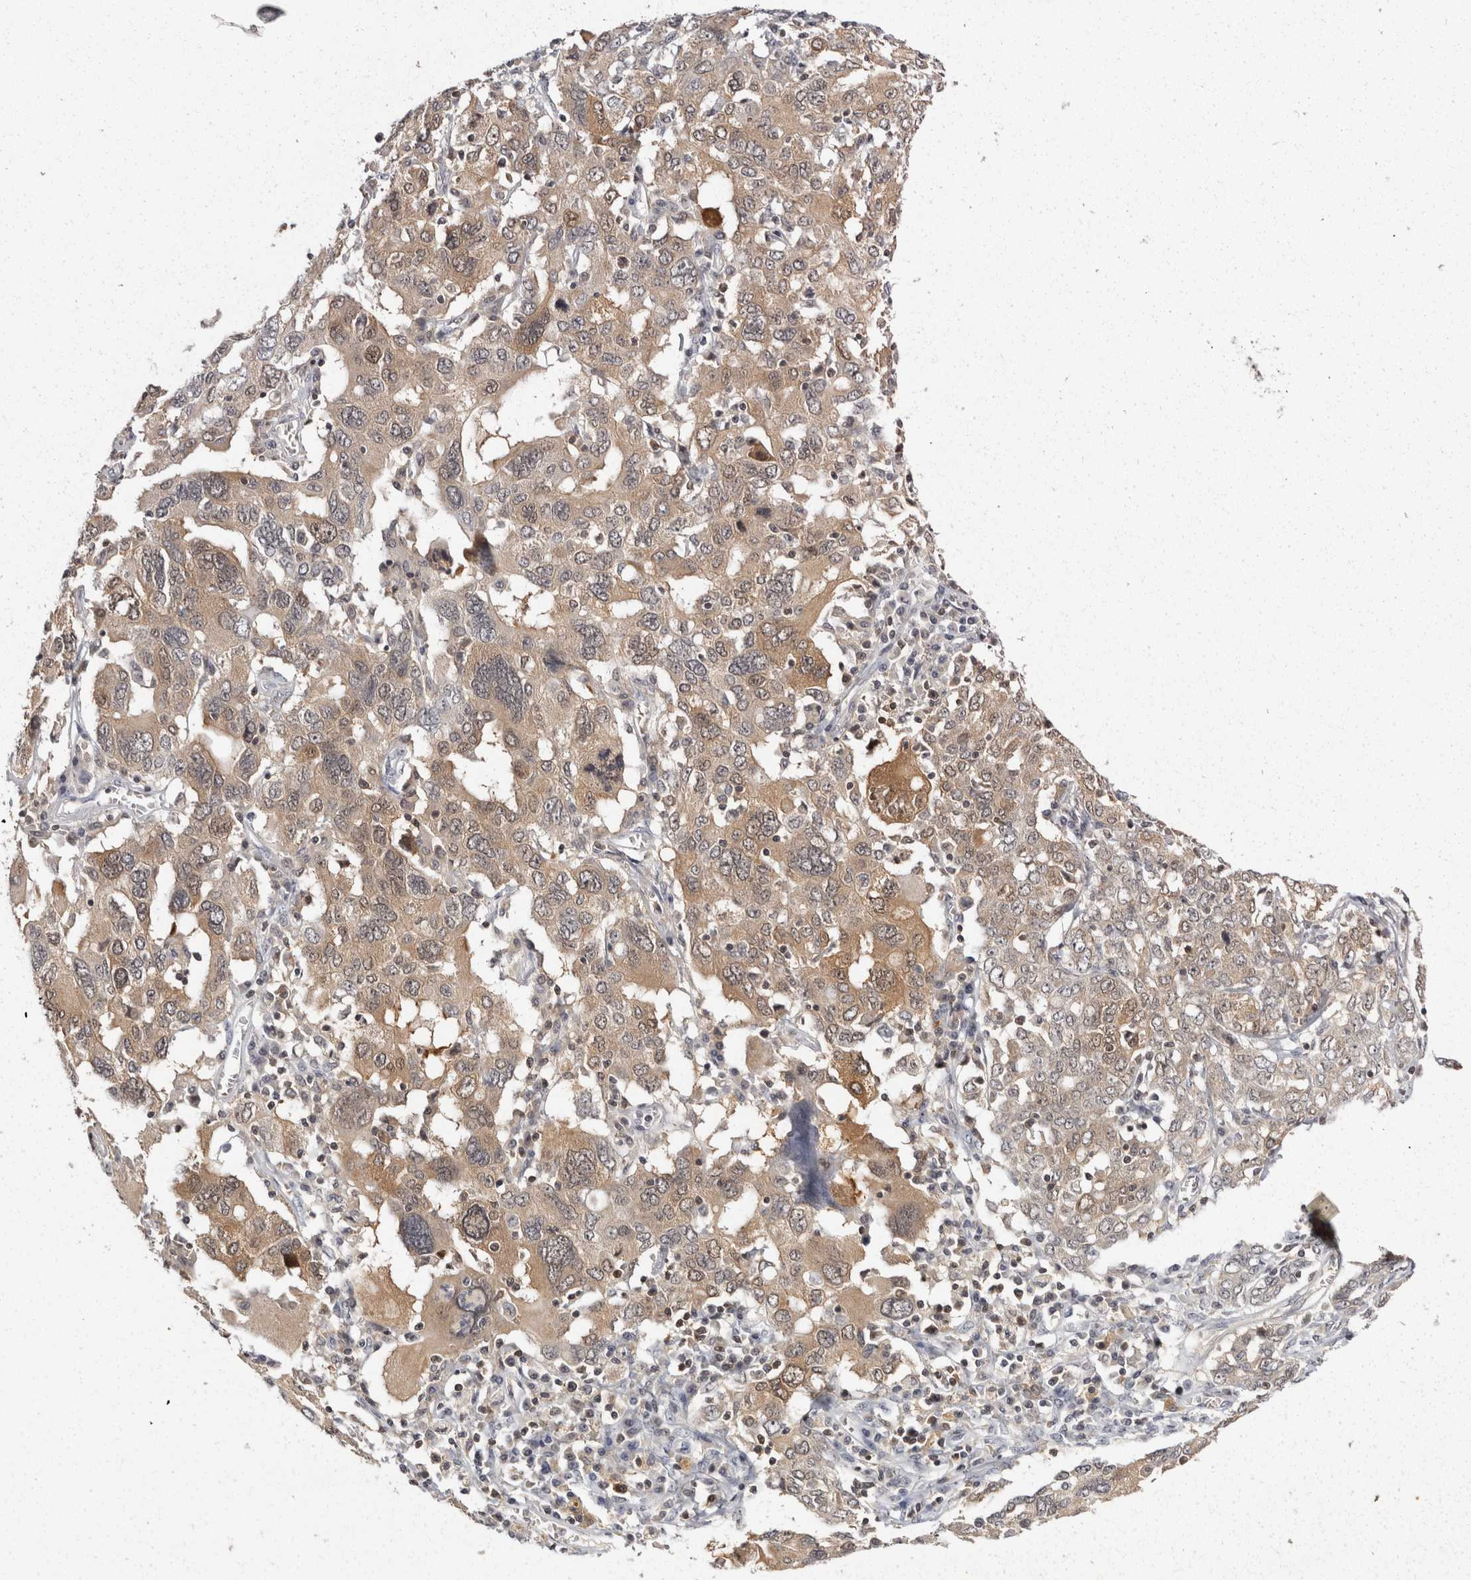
{"staining": {"intensity": "weak", "quantity": ">75%", "location": "cytoplasmic/membranous"}, "tissue": "ovarian cancer", "cell_type": "Tumor cells", "image_type": "cancer", "snomed": [{"axis": "morphology", "description": "Carcinoma, endometroid"}, {"axis": "topography", "description": "Ovary"}], "caption": "Ovarian endometroid carcinoma stained with DAB (3,3'-diaminobenzidine) immunohistochemistry displays low levels of weak cytoplasmic/membranous positivity in approximately >75% of tumor cells. The staining was performed using DAB (3,3'-diaminobenzidine) to visualize the protein expression in brown, while the nuclei were stained in blue with hematoxylin (Magnification: 20x).", "gene": "ACAT2", "patient": {"sex": "female", "age": 62}}